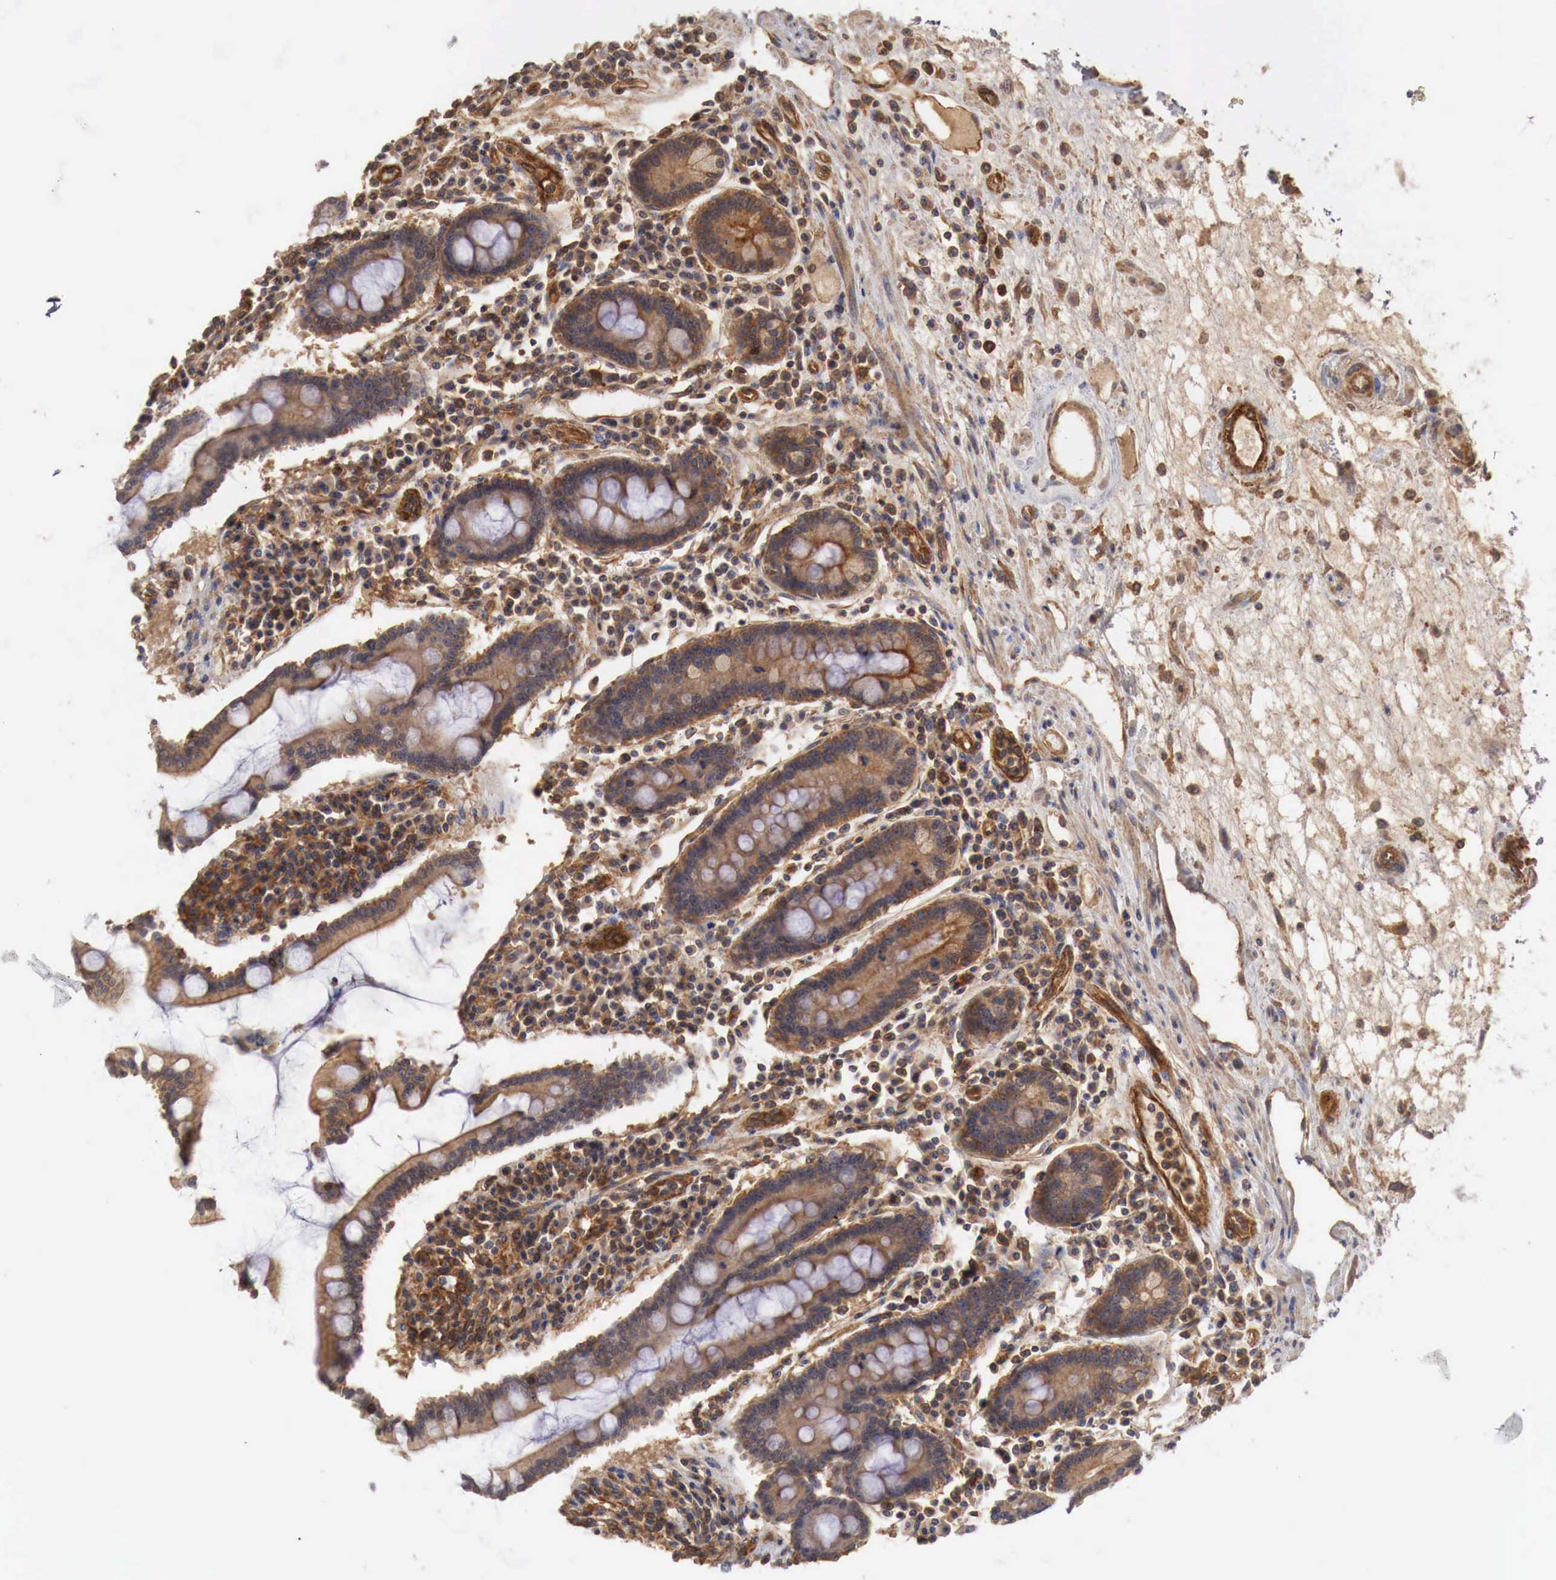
{"staining": {"intensity": "moderate", "quantity": ">75%", "location": "cytoplasmic/membranous"}, "tissue": "duodenum", "cell_type": "Glandular cells", "image_type": "normal", "snomed": [{"axis": "morphology", "description": "Normal tissue, NOS"}, {"axis": "topography", "description": "Duodenum"}], "caption": "Protein expression analysis of normal human duodenum reveals moderate cytoplasmic/membranous positivity in approximately >75% of glandular cells.", "gene": "ARMCX4", "patient": {"sex": "male", "age": 73}}